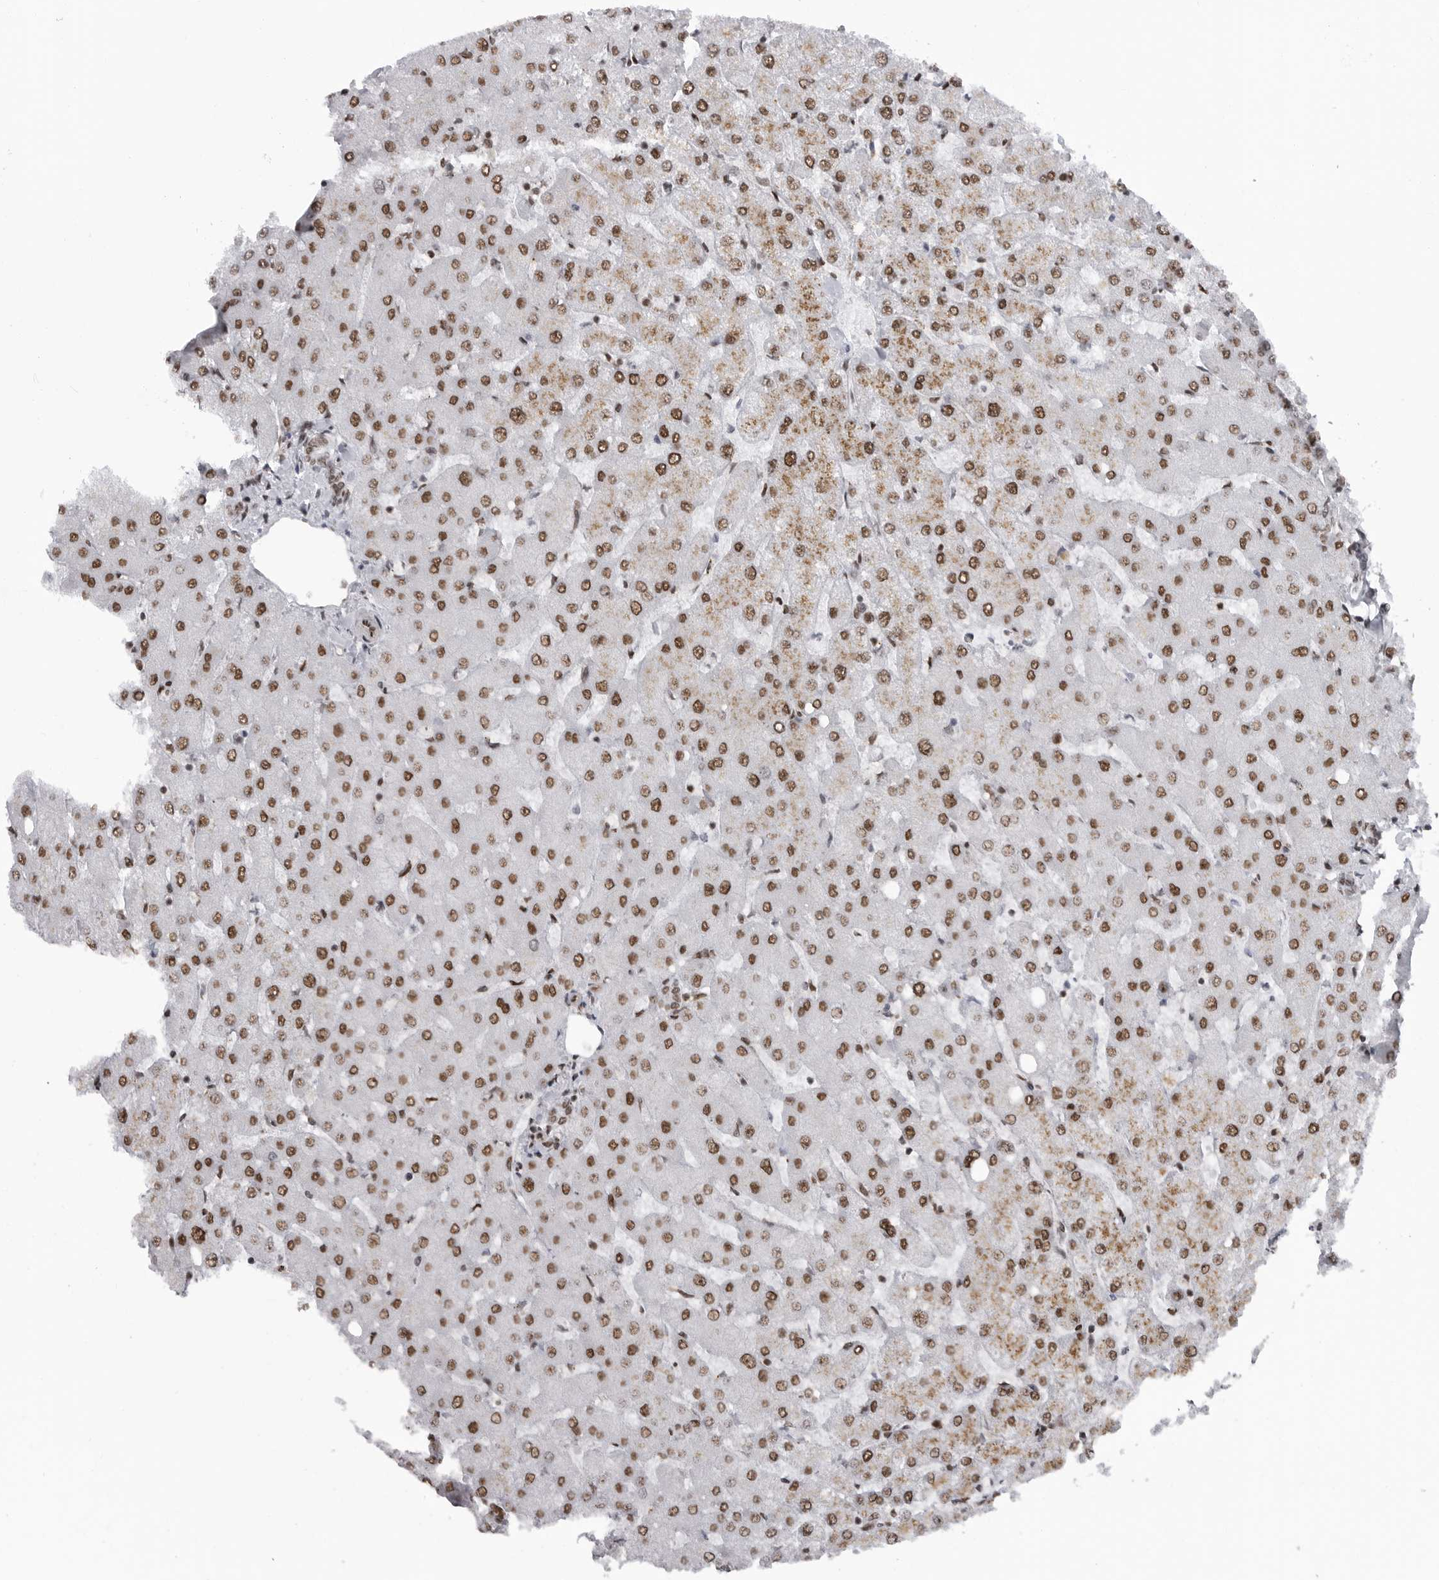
{"staining": {"intensity": "weak", "quantity": "<25%", "location": "nuclear"}, "tissue": "liver", "cell_type": "Cholangiocytes", "image_type": "normal", "snomed": [{"axis": "morphology", "description": "Normal tissue, NOS"}, {"axis": "topography", "description": "Liver"}], "caption": "Cholangiocytes show no significant protein expression in normal liver. Nuclei are stained in blue.", "gene": "RNF26", "patient": {"sex": "female", "age": 54}}